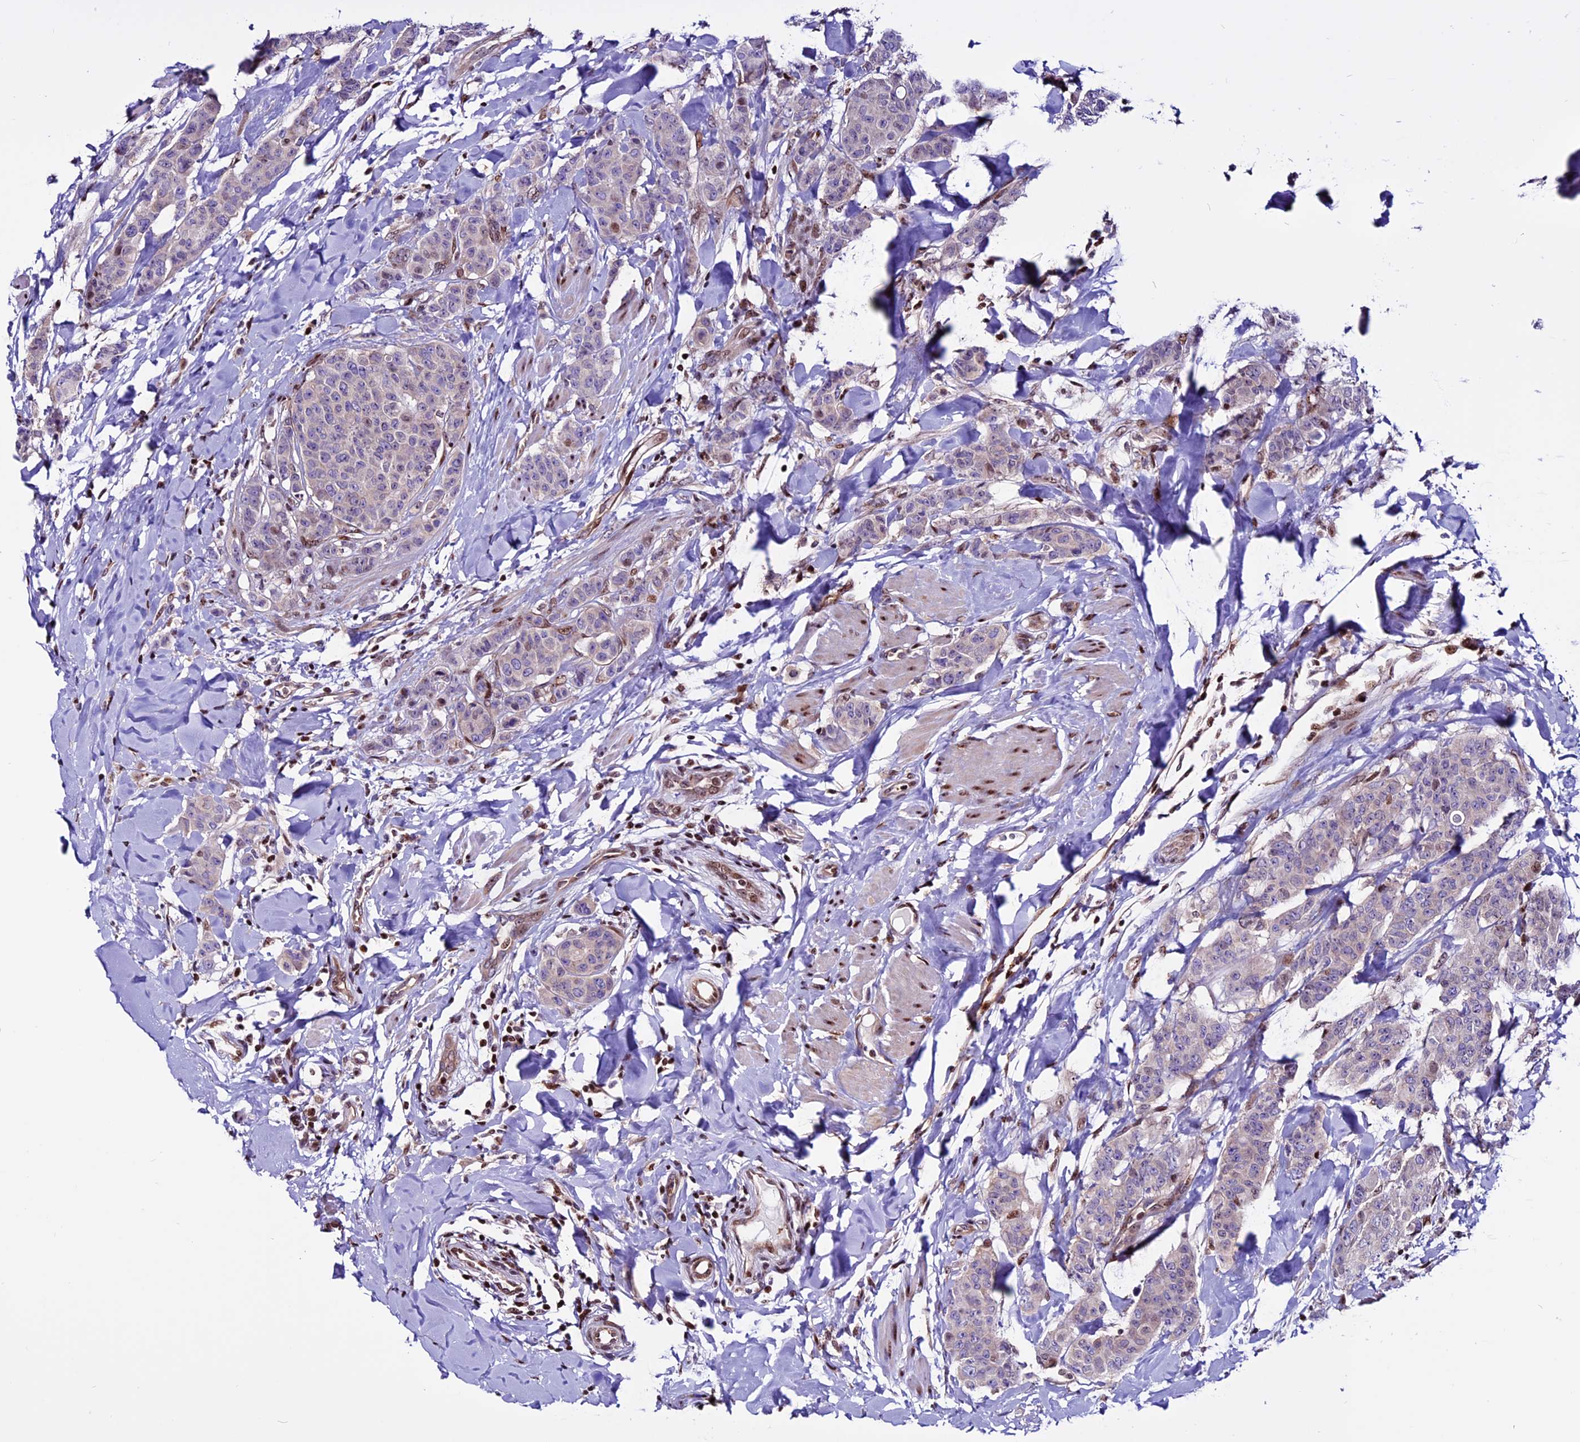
{"staining": {"intensity": "negative", "quantity": "none", "location": "none"}, "tissue": "breast cancer", "cell_type": "Tumor cells", "image_type": "cancer", "snomed": [{"axis": "morphology", "description": "Duct carcinoma"}, {"axis": "topography", "description": "Breast"}], "caption": "A micrograph of human breast cancer is negative for staining in tumor cells.", "gene": "RINL", "patient": {"sex": "female", "age": 40}}